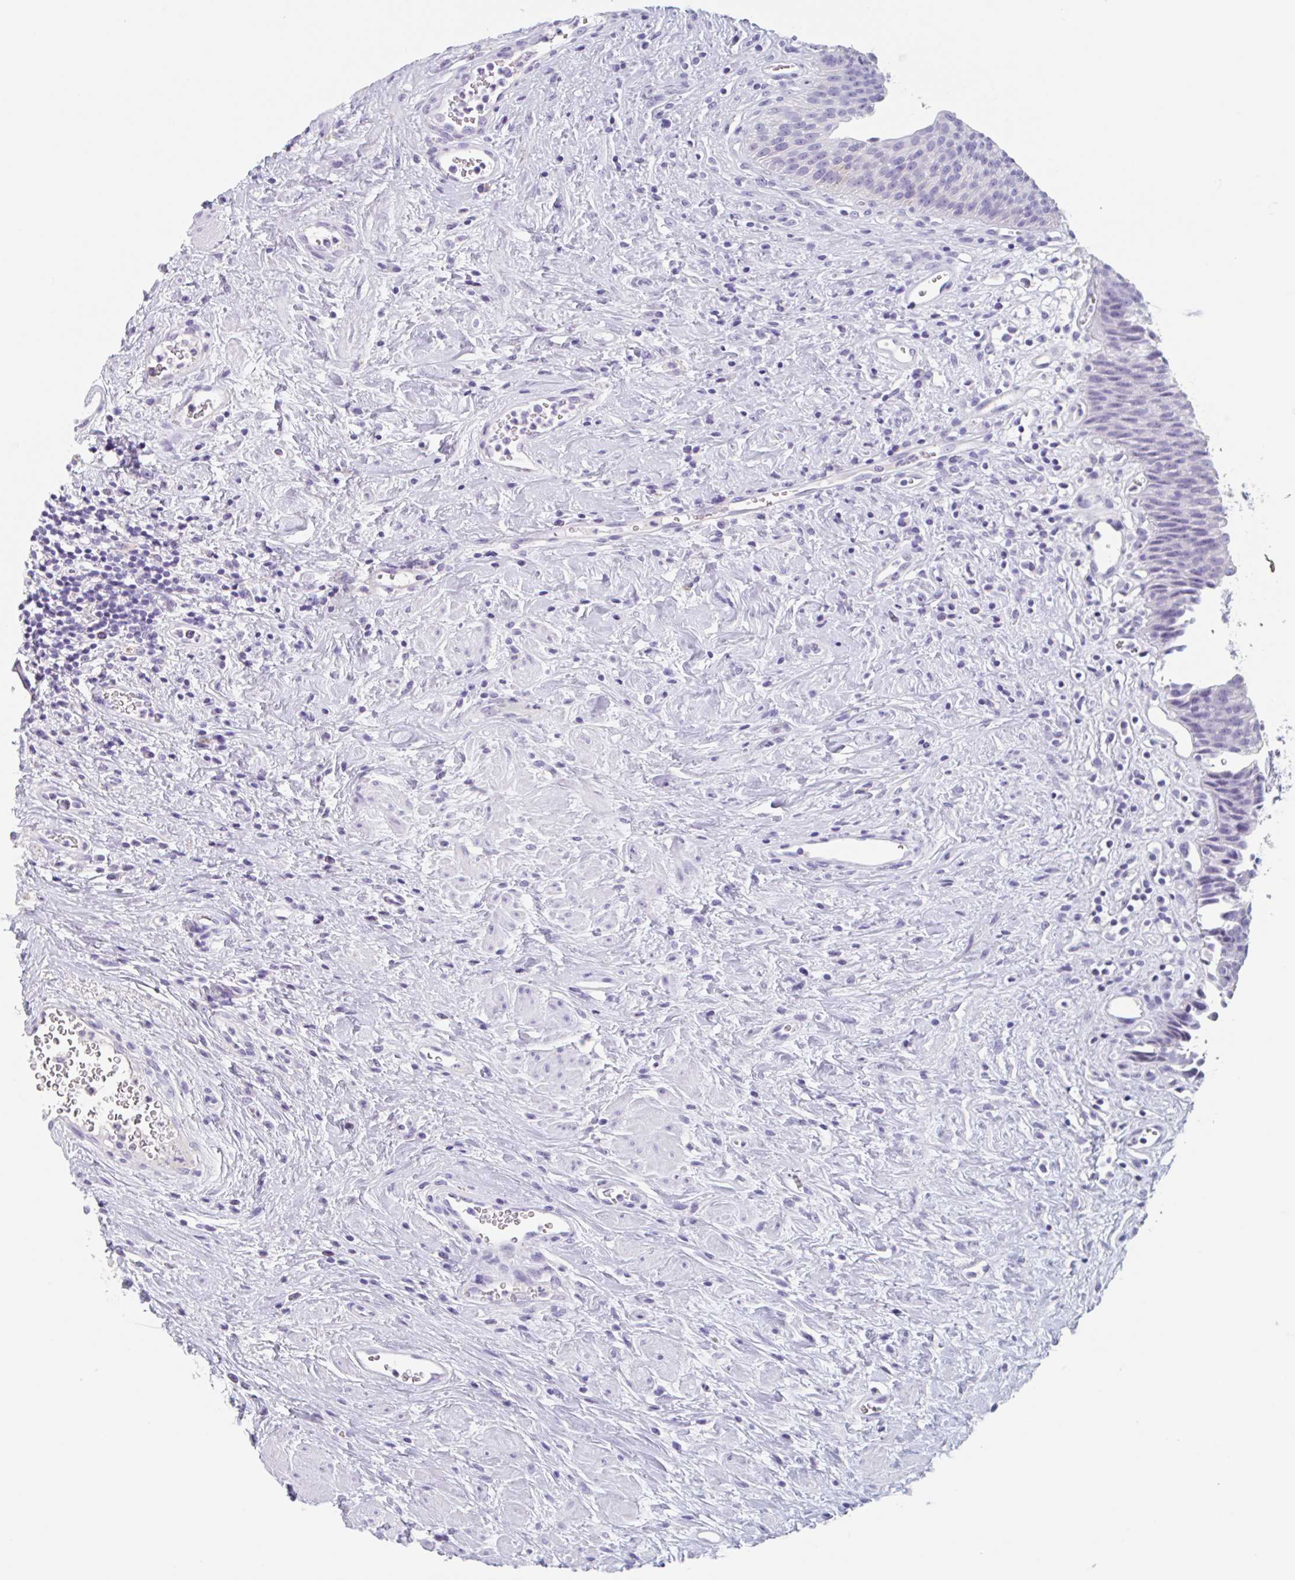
{"staining": {"intensity": "negative", "quantity": "none", "location": "none"}, "tissue": "urinary bladder", "cell_type": "Urothelial cells", "image_type": "normal", "snomed": [{"axis": "morphology", "description": "Normal tissue, NOS"}, {"axis": "topography", "description": "Urinary bladder"}], "caption": "Protein analysis of normal urinary bladder displays no significant positivity in urothelial cells. (Stains: DAB (3,3'-diaminobenzidine) IHC with hematoxylin counter stain, Microscopy: brightfield microscopy at high magnification).", "gene": "EMC4", "patient": {"sex": "female", "age": 56}}